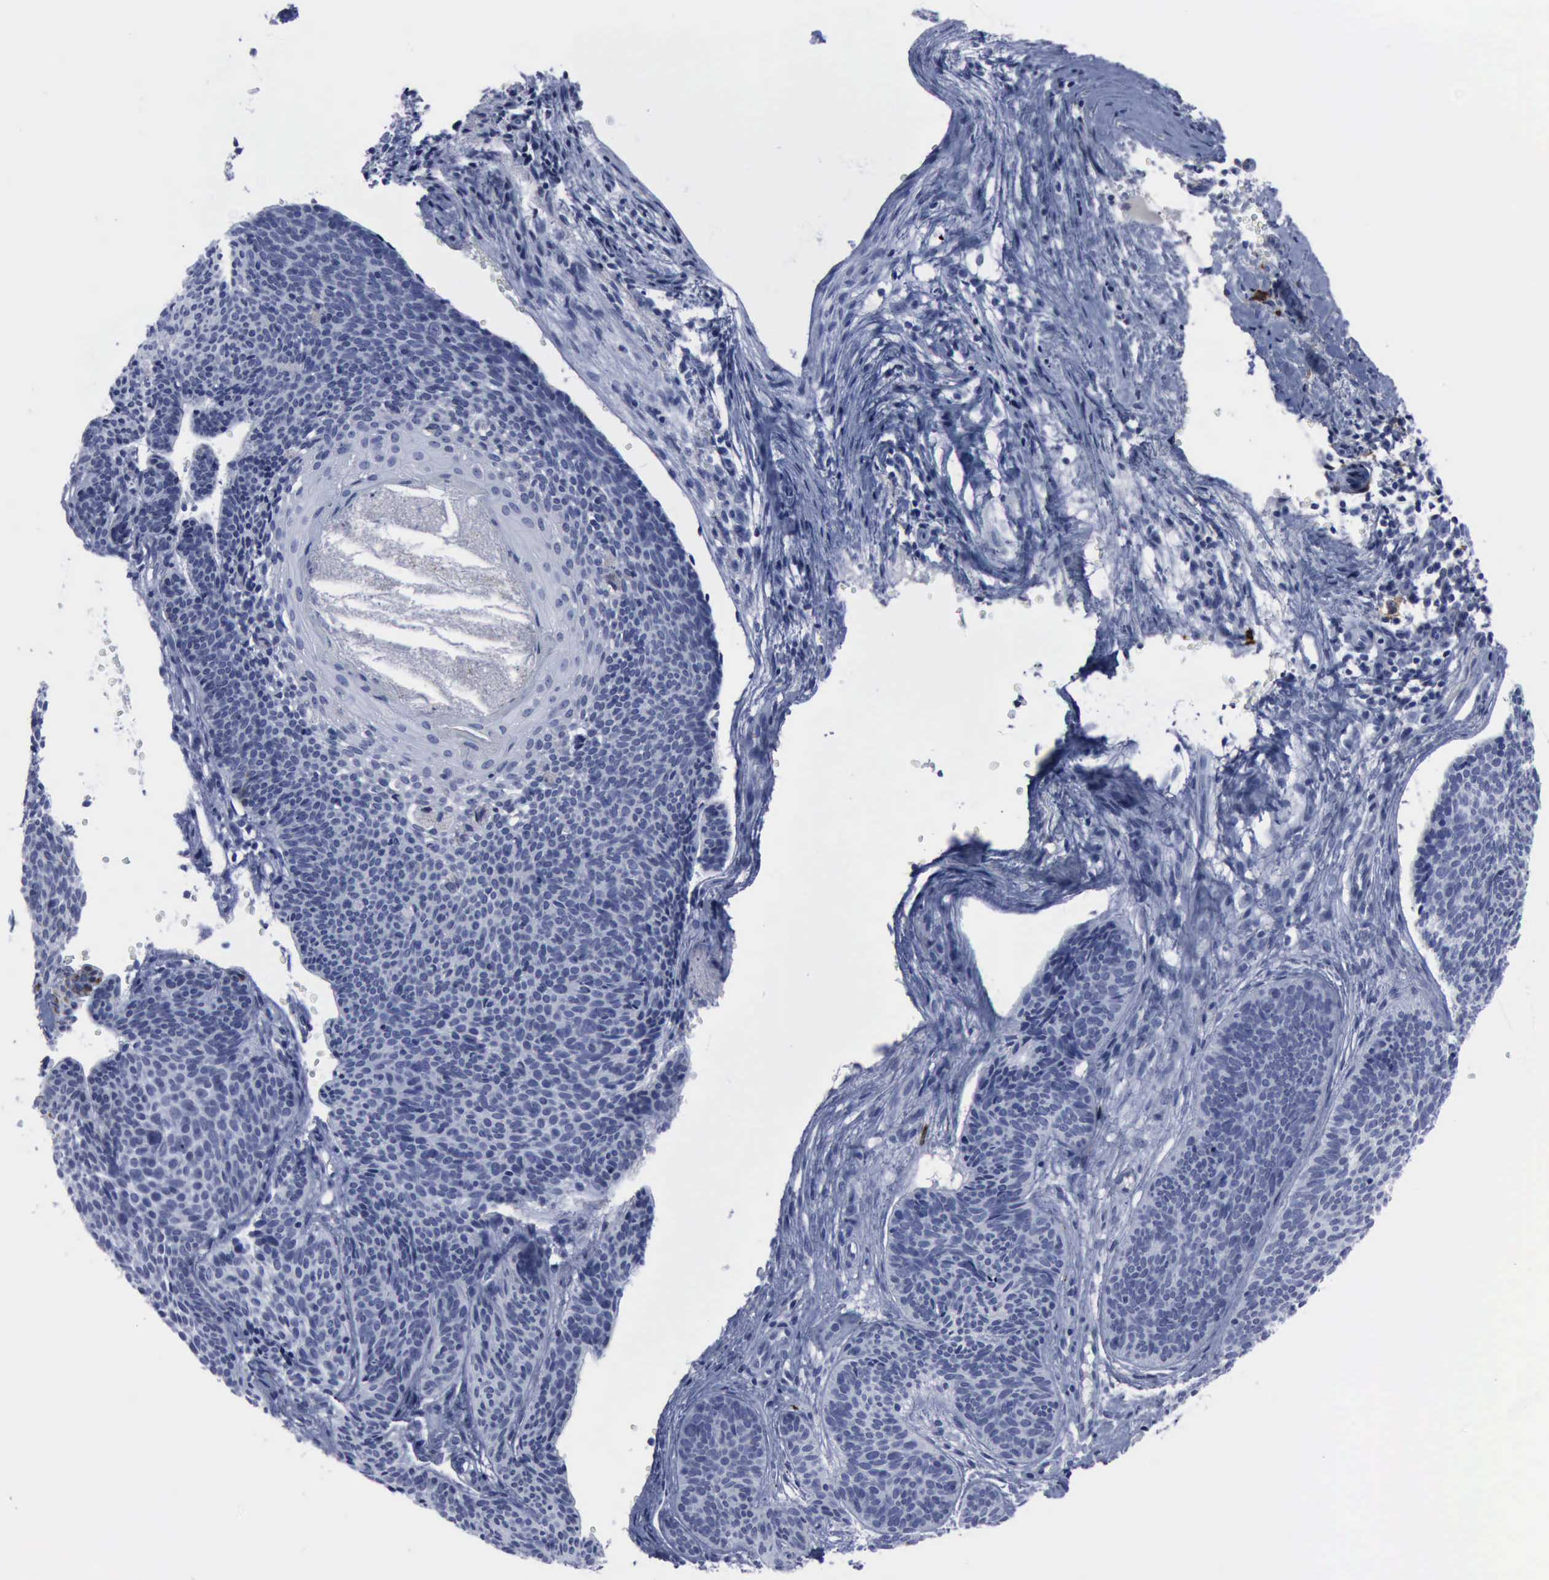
{"staining": {"intensity": "negative", "quantity": "none", "location": "none"}, "tissue": "skin cancer", "cell_type": "Tumor cells", "image_type": "cancer", "snomed": [{"axis": "morphology", "description": "Basal cell carcinoma"}, {"axis": "topography", "description": "Skin"}], "caption": "High power microscopy micrograph of an immunohistochemistry histopathology image of skin basal cell carcinoma, revealing no significant expression in tumor cells.", "gene": "NGFR", "patient": {"sex": "male", "age": 84}}